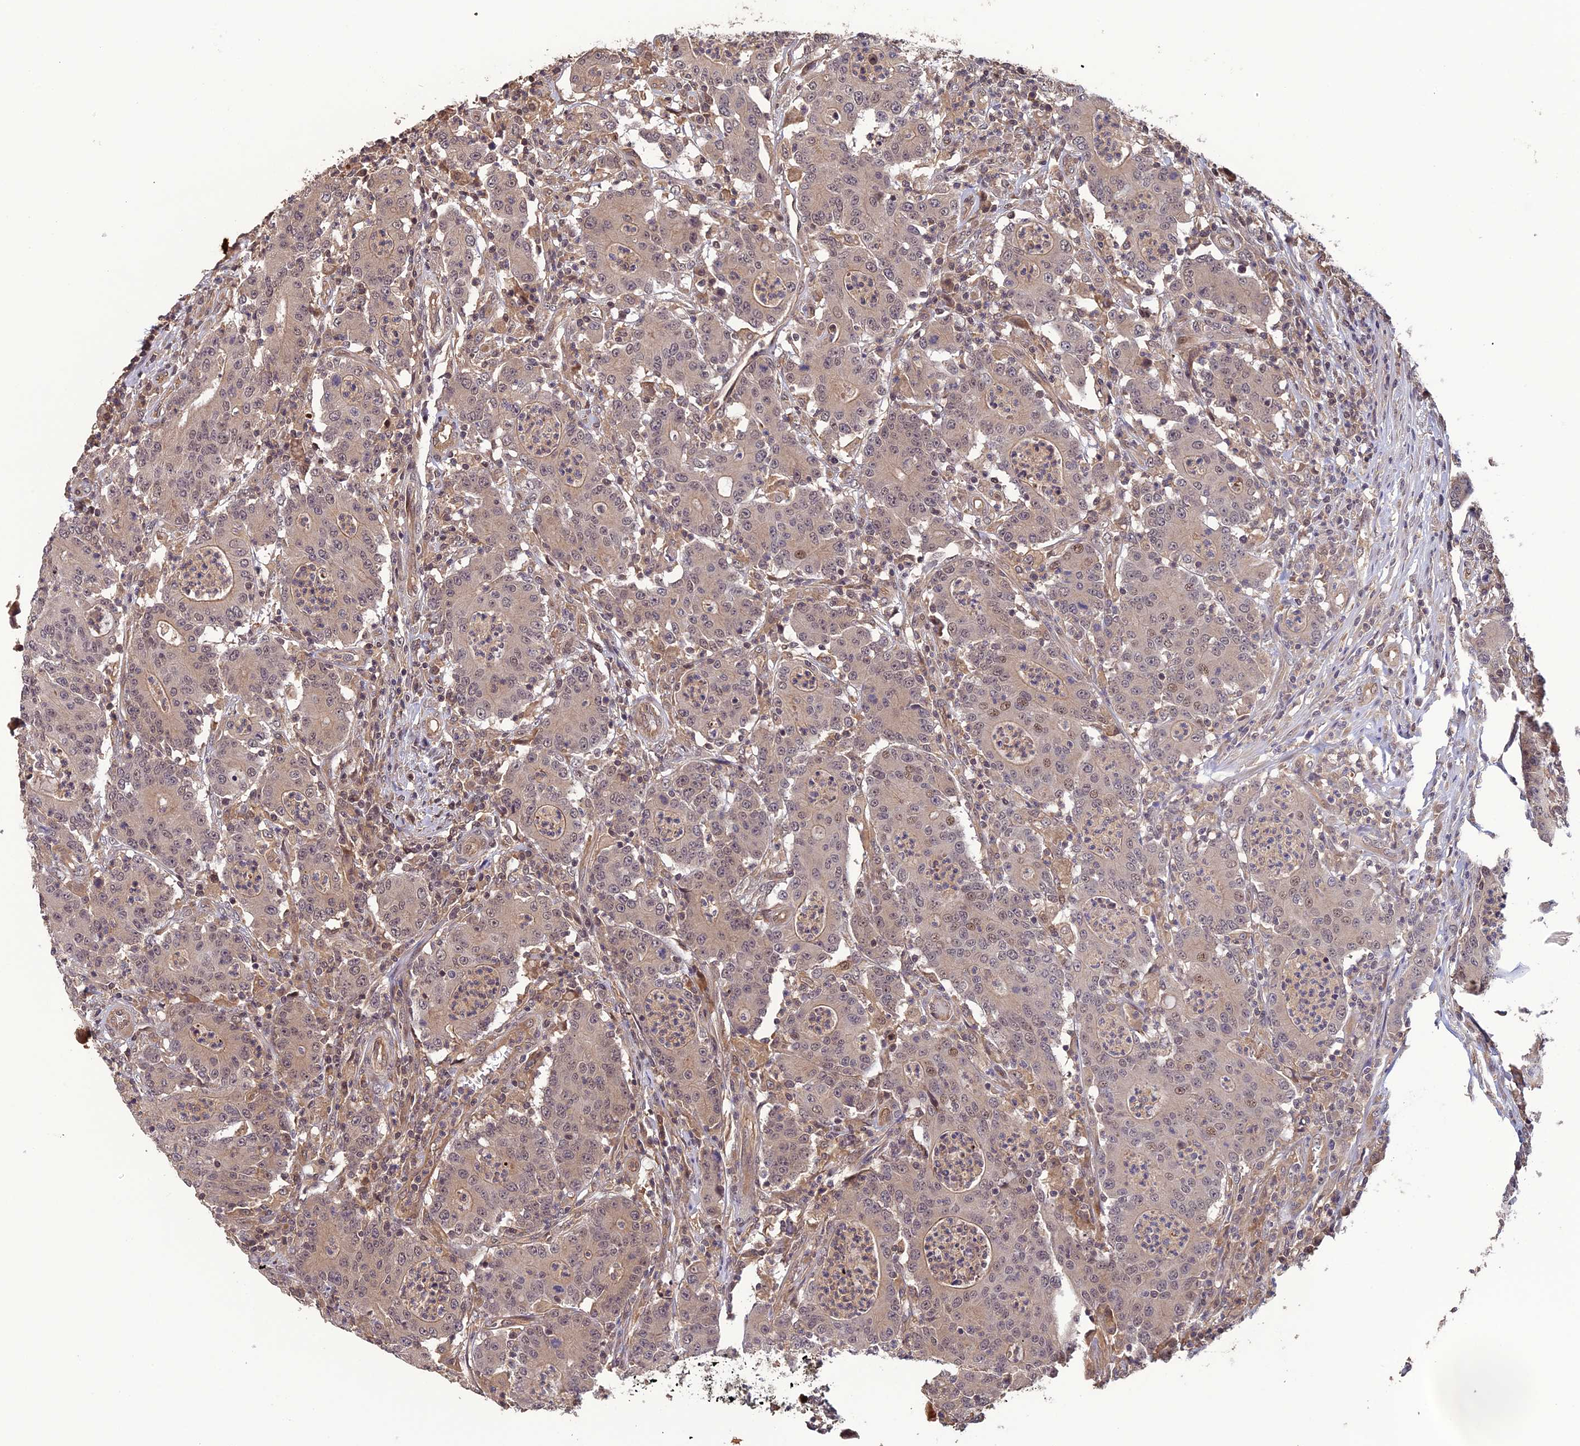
{"staining": {"intensity": "negative", "quantity": "none", "location": "none"}, "tissue": "colorectal cancer", "cell_type": "Tumor cells", "image_type": "cancer", "snomed": [{"axis": "morphology", "description": "Adenocarcinoma, NOS"}, {"axis": "topography", "description": "Colon"}], "caption": "Micrograph shows no protein positivity in tumor cells of adenocarcinoma (colorectal) tissue.", "gene": "LIN37", "patient": {"sex": "male", "age": 83}}